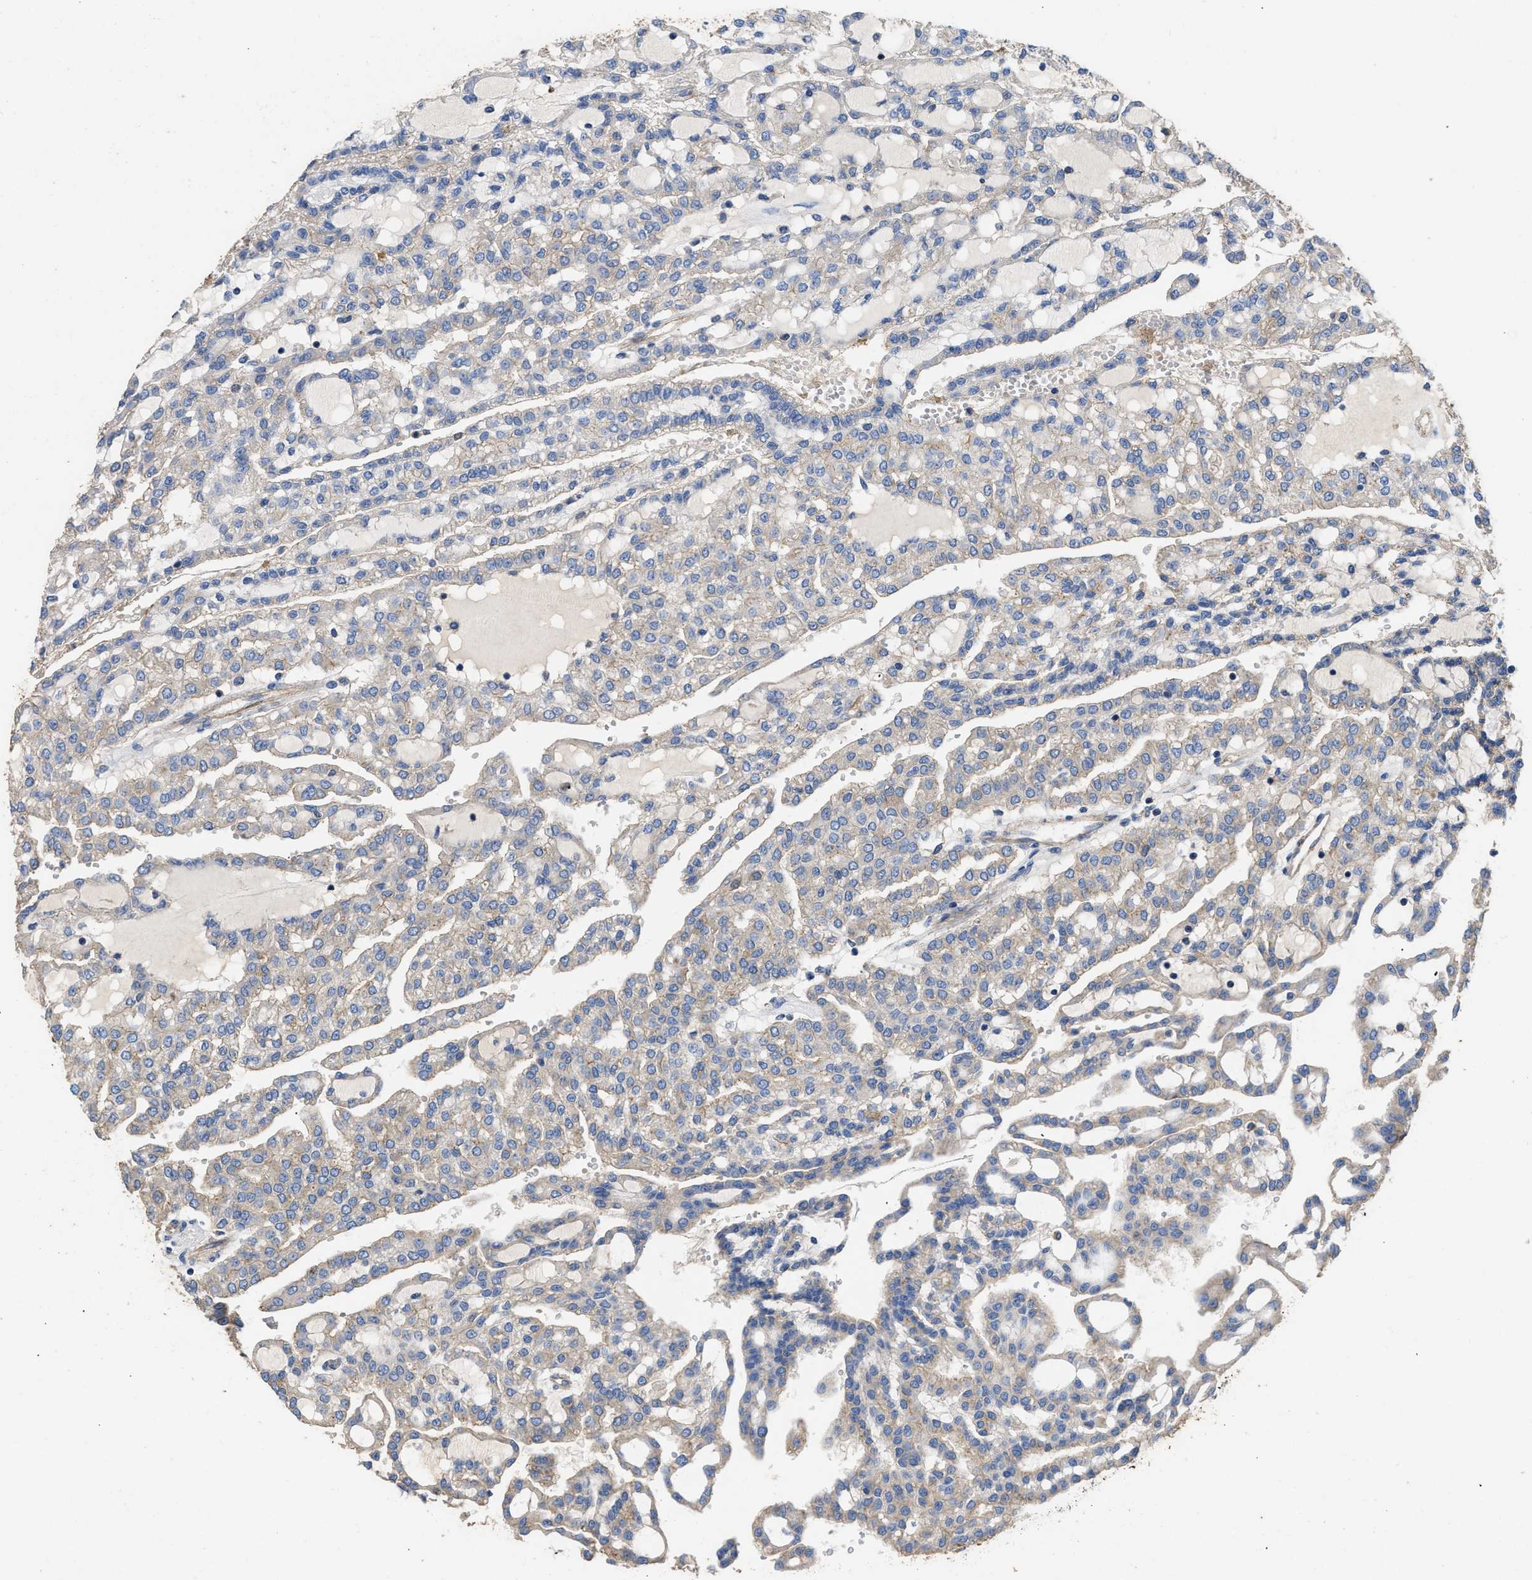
{"staining": {"intensity": "negative", "quantity": "none", "location": "none"}, "tissue": "renal cancer", "cell_type": "Tumor cells", "image_type": "cancer", "snomed": [{"axis": "morphology", "description": "Adenocarcinoma, NOS"}, {"axis": "topography", "description": "Kidney"}], "caption": "The histopathology image demonstrates no staining of tumor cells in renal cancer.", "gene": "USP4", "patient": {"sex": "male", "age": 63}}